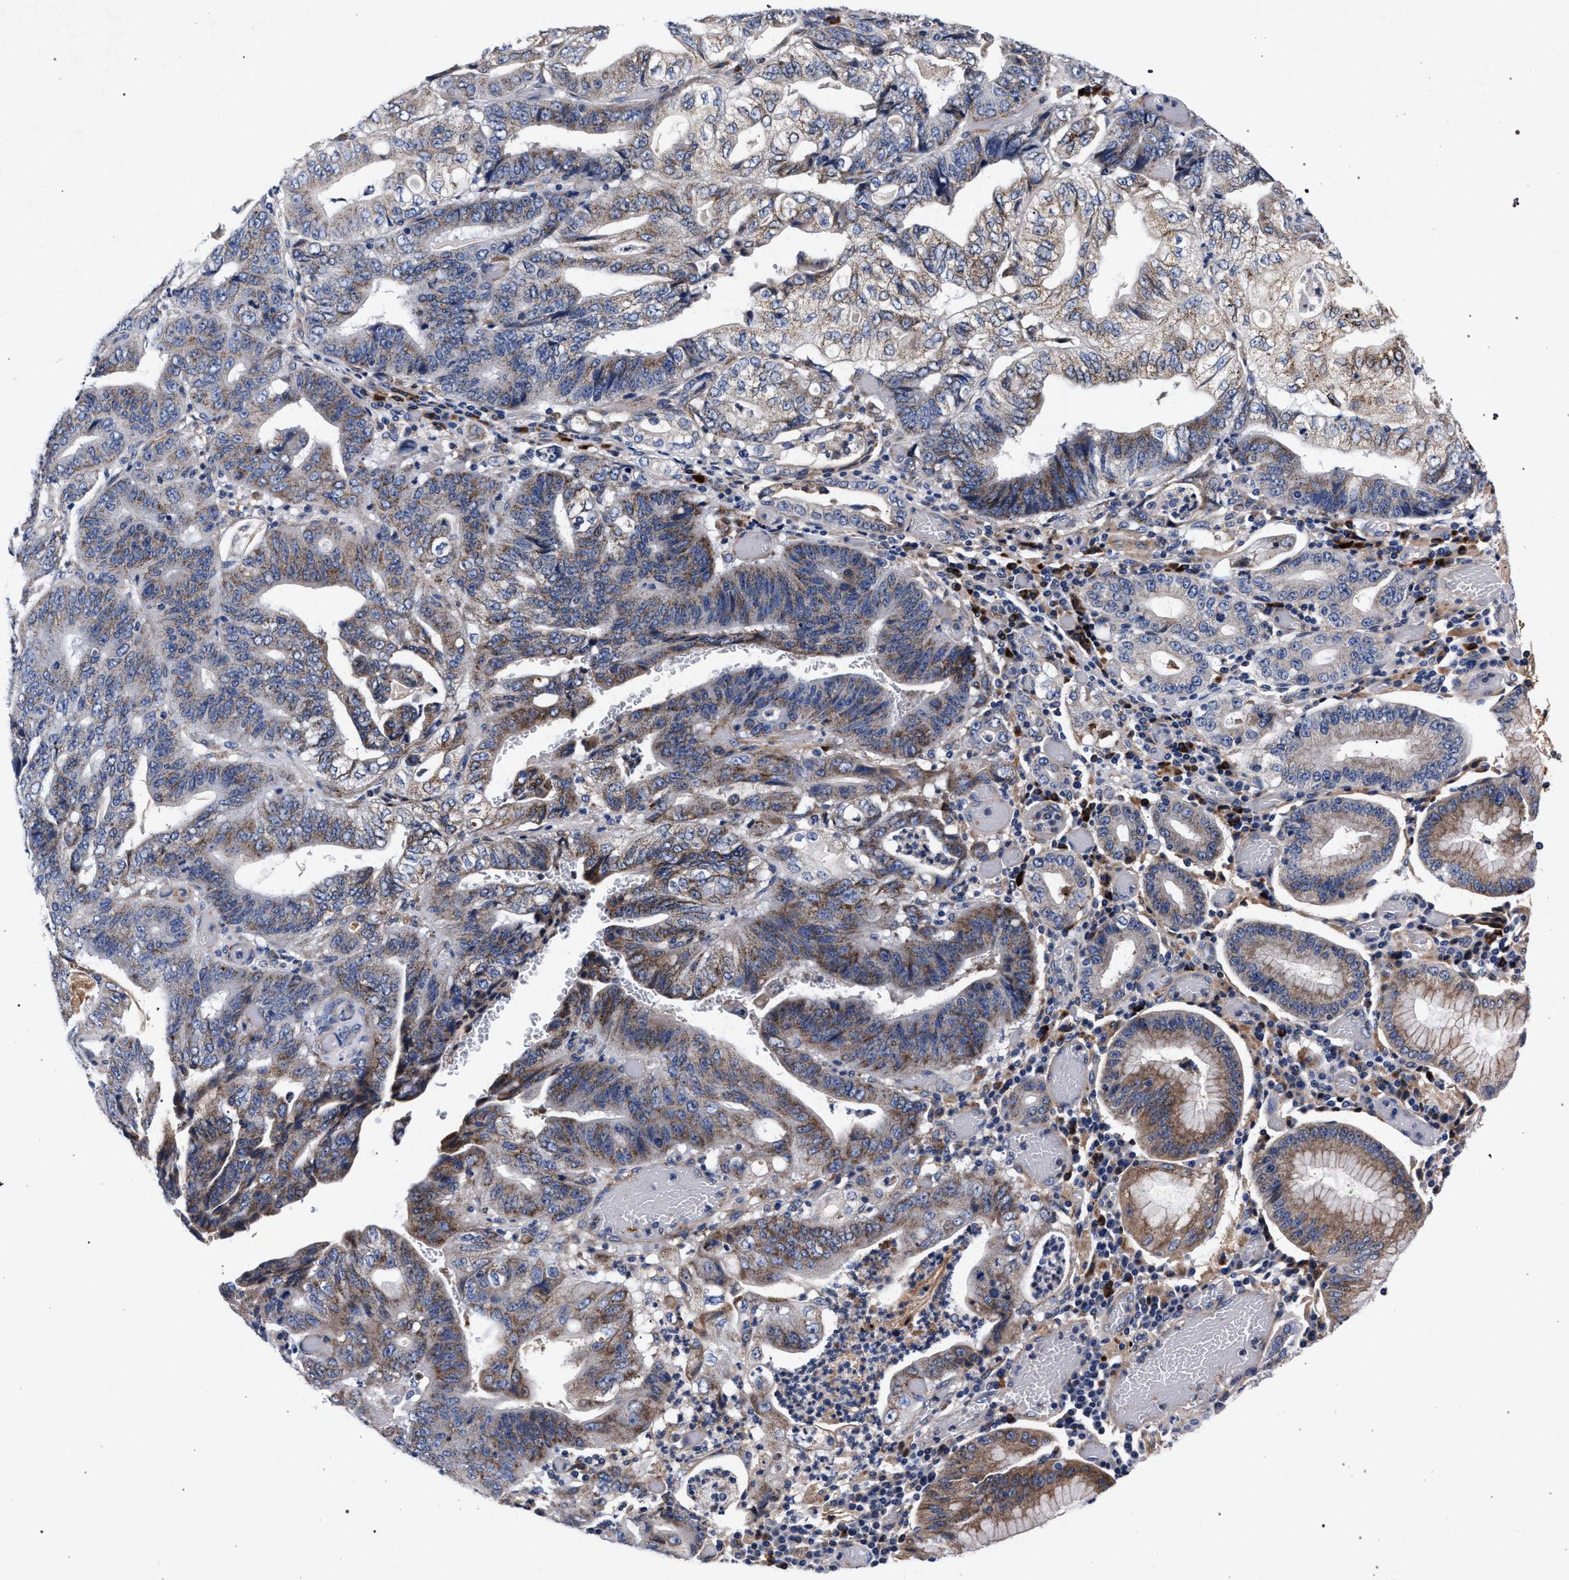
{"staining": {"intensity": "moderate", "quantity": "25%-75%", "location": "cytoplasmic/membranous"}, "tissue": "stomach cancer", "cell_type": "Tumor cells", "image_type": "cancer", "snomed": [{"axis": "morphology", "description": "Adenocarcinoma, NOS"}, {"axis": "topography", "description": "Stomach"}], "caption": "The immunohistochemical stain shows moderate cytoplasmic/membranous positivity in tumor cells of stomach cancer (adenocarcinoma) tissue. The staining was performed using DAB to visualize the protein expression in brown, while the nuclei were stained in blue with hematoxylin (Magnification: 20x).", "gene": "ACOX1", "patient": {"sex": "female", "age": 73}}